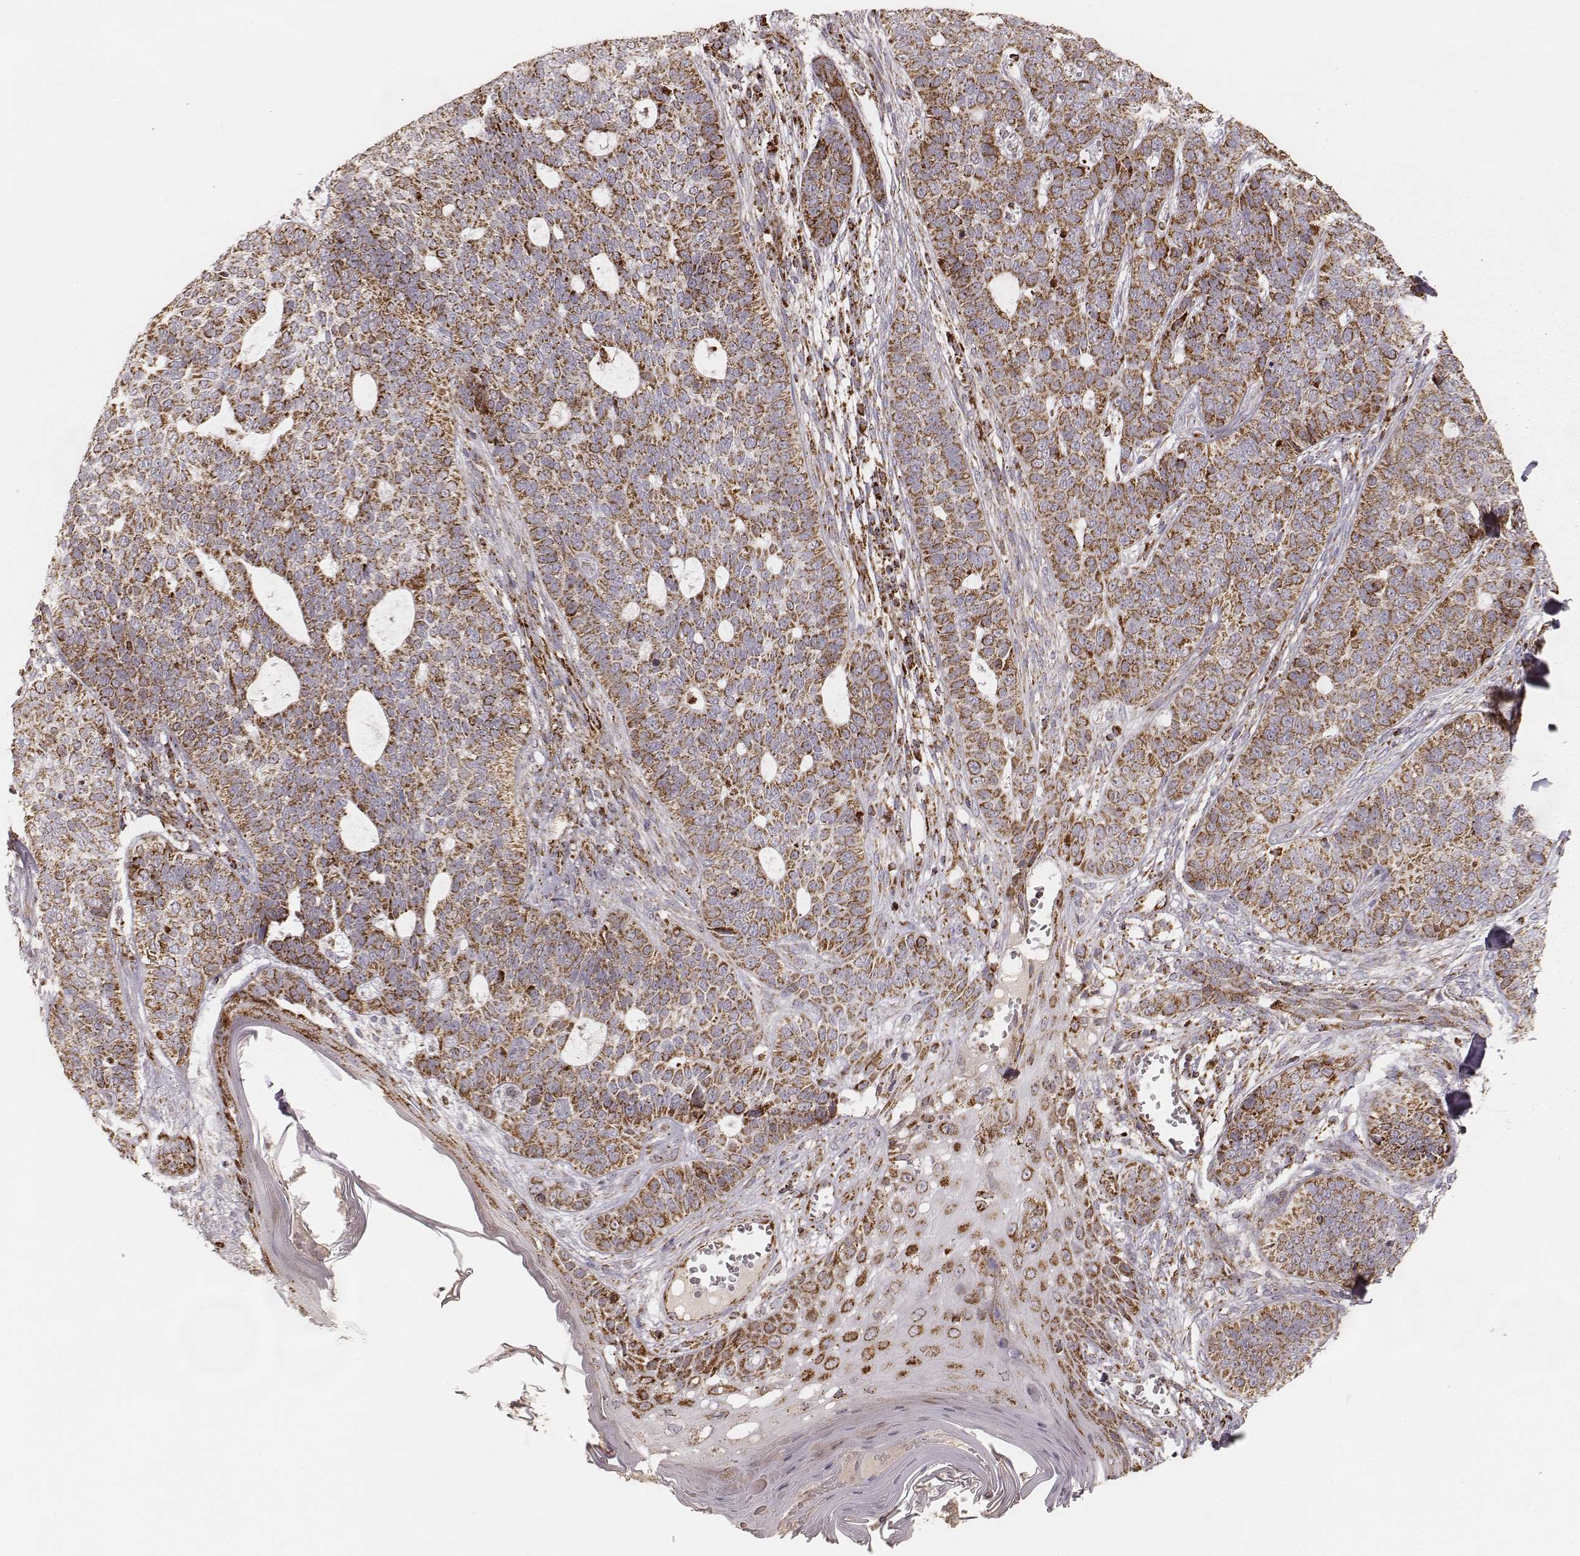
{"staining": {"intensity": "strong", "quantity": ">75%", "location": "cytoplasmic/membranous"}, "tissue": "skin cancer", "cell_type": "Tumor cells", "image_type": "cancer", "snomed": [{"axis": "morphology", "description": "Basal cell carcinoma"}, {"axis": "topography", "description": "Skin"}], "caption": "Tumor cells display strong cytoplasmic/membranous expression in approximately >75% of cells in skin cancer (basal cell carcinoma). The protein of interest is shown in brown color, while the nuclei are stained blue.", "gene": "CS", "patient": {"sex": "female", "age": 69}}